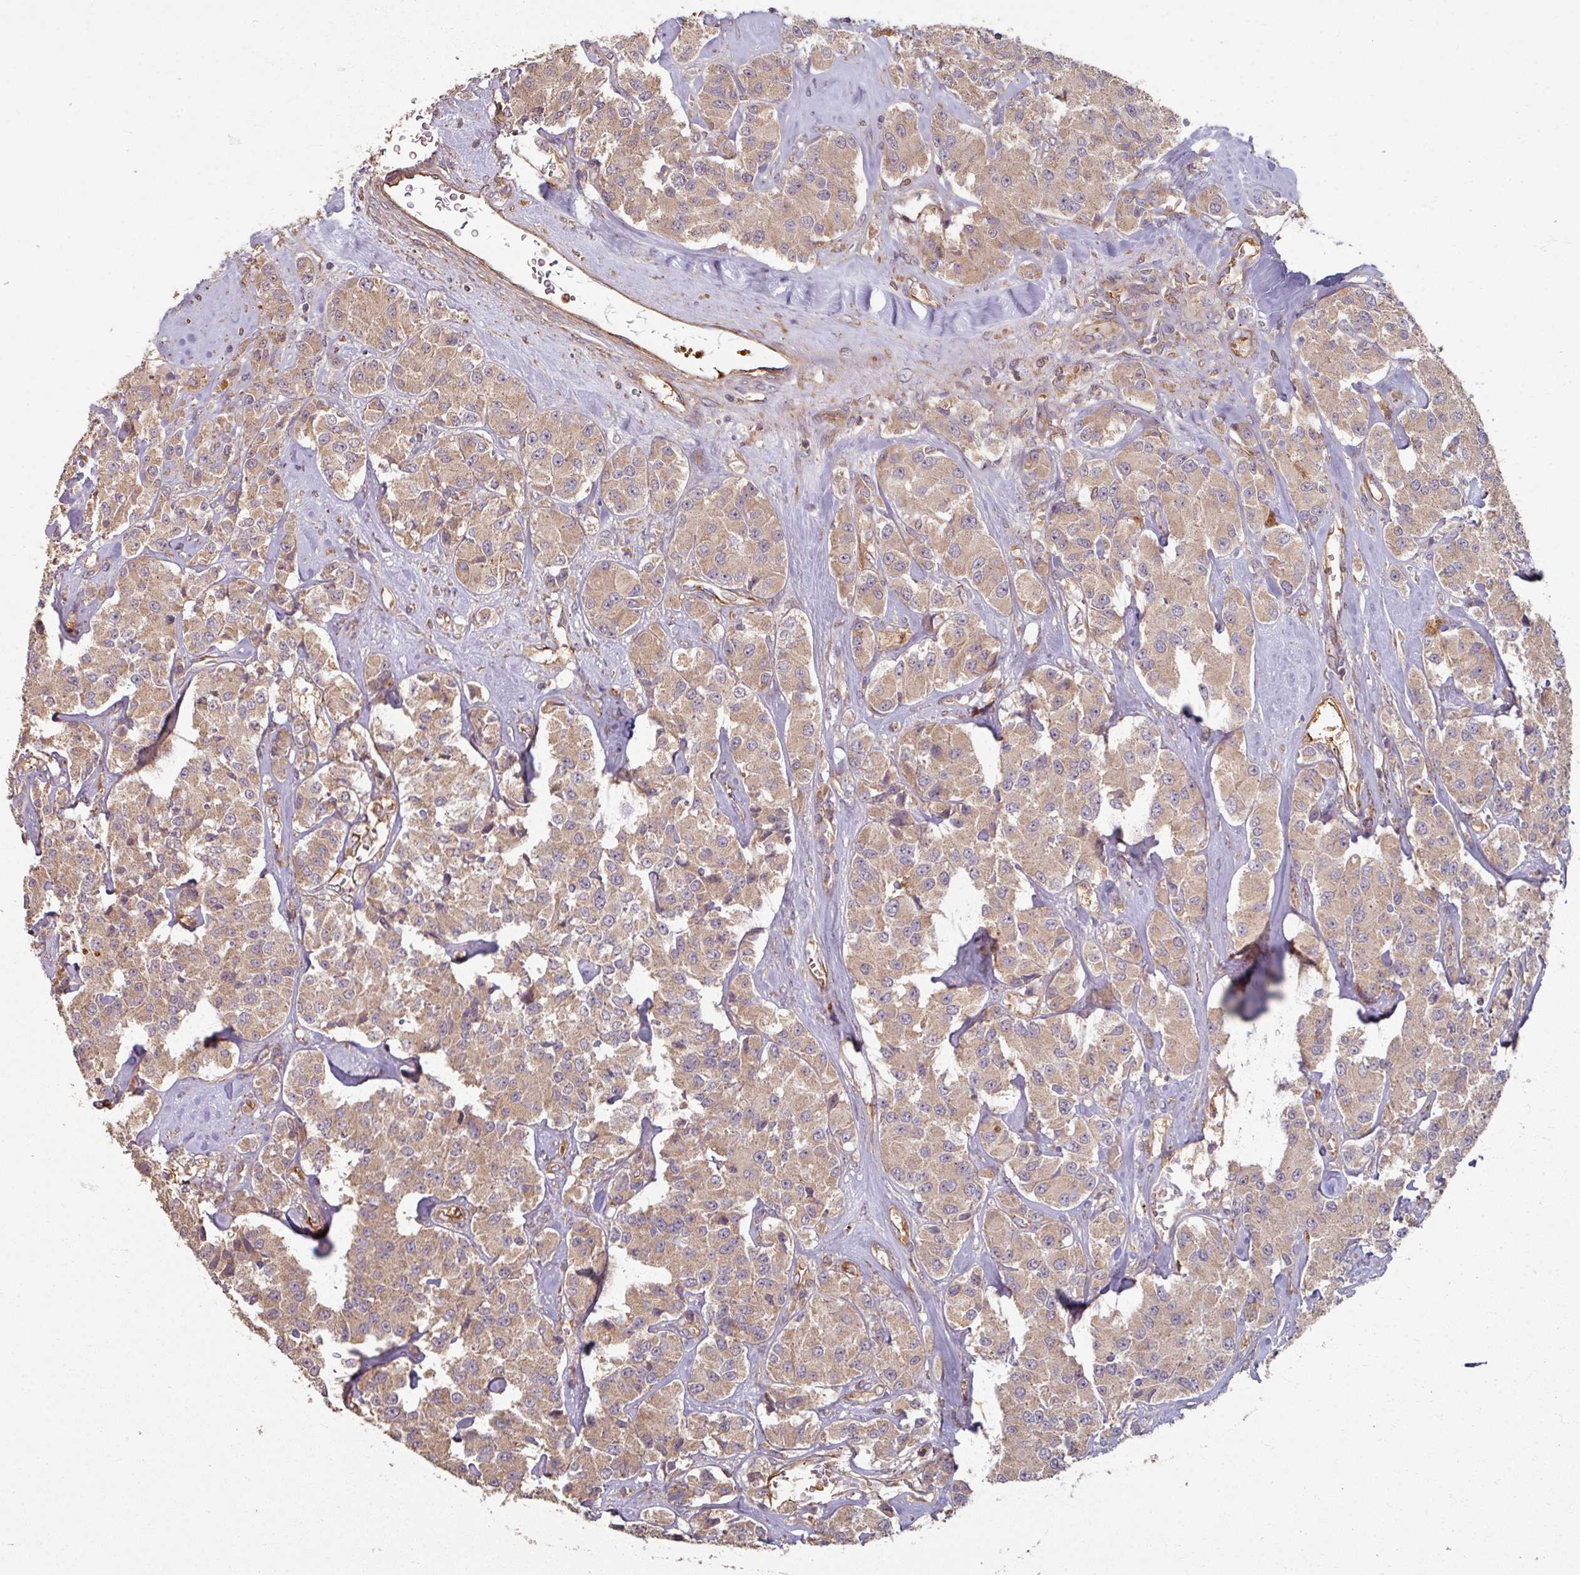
{"staining": {"intensity": "moderate", "quantity": ">75%", "location": "cytoplasmic/membranous"}, "tissue": "carcinoid", "cell_type": "Tumor cells", "image_type": "cancer", "snomed": [{"axis": "morphology", "description": "Carcinoid, malignant, NOS"}, {"axis": "topography", "description": "Pancreas"}], "caption": "A high-resolution micrograph shows immunohistochemistry (IHC) staining of malignant carcinoid, which reveals moderate cytoplasmic/membranous positivity in about >75% of tumor cells.", "gene": "CCDC68", "patient": {"sex": "male", "age": 41}}